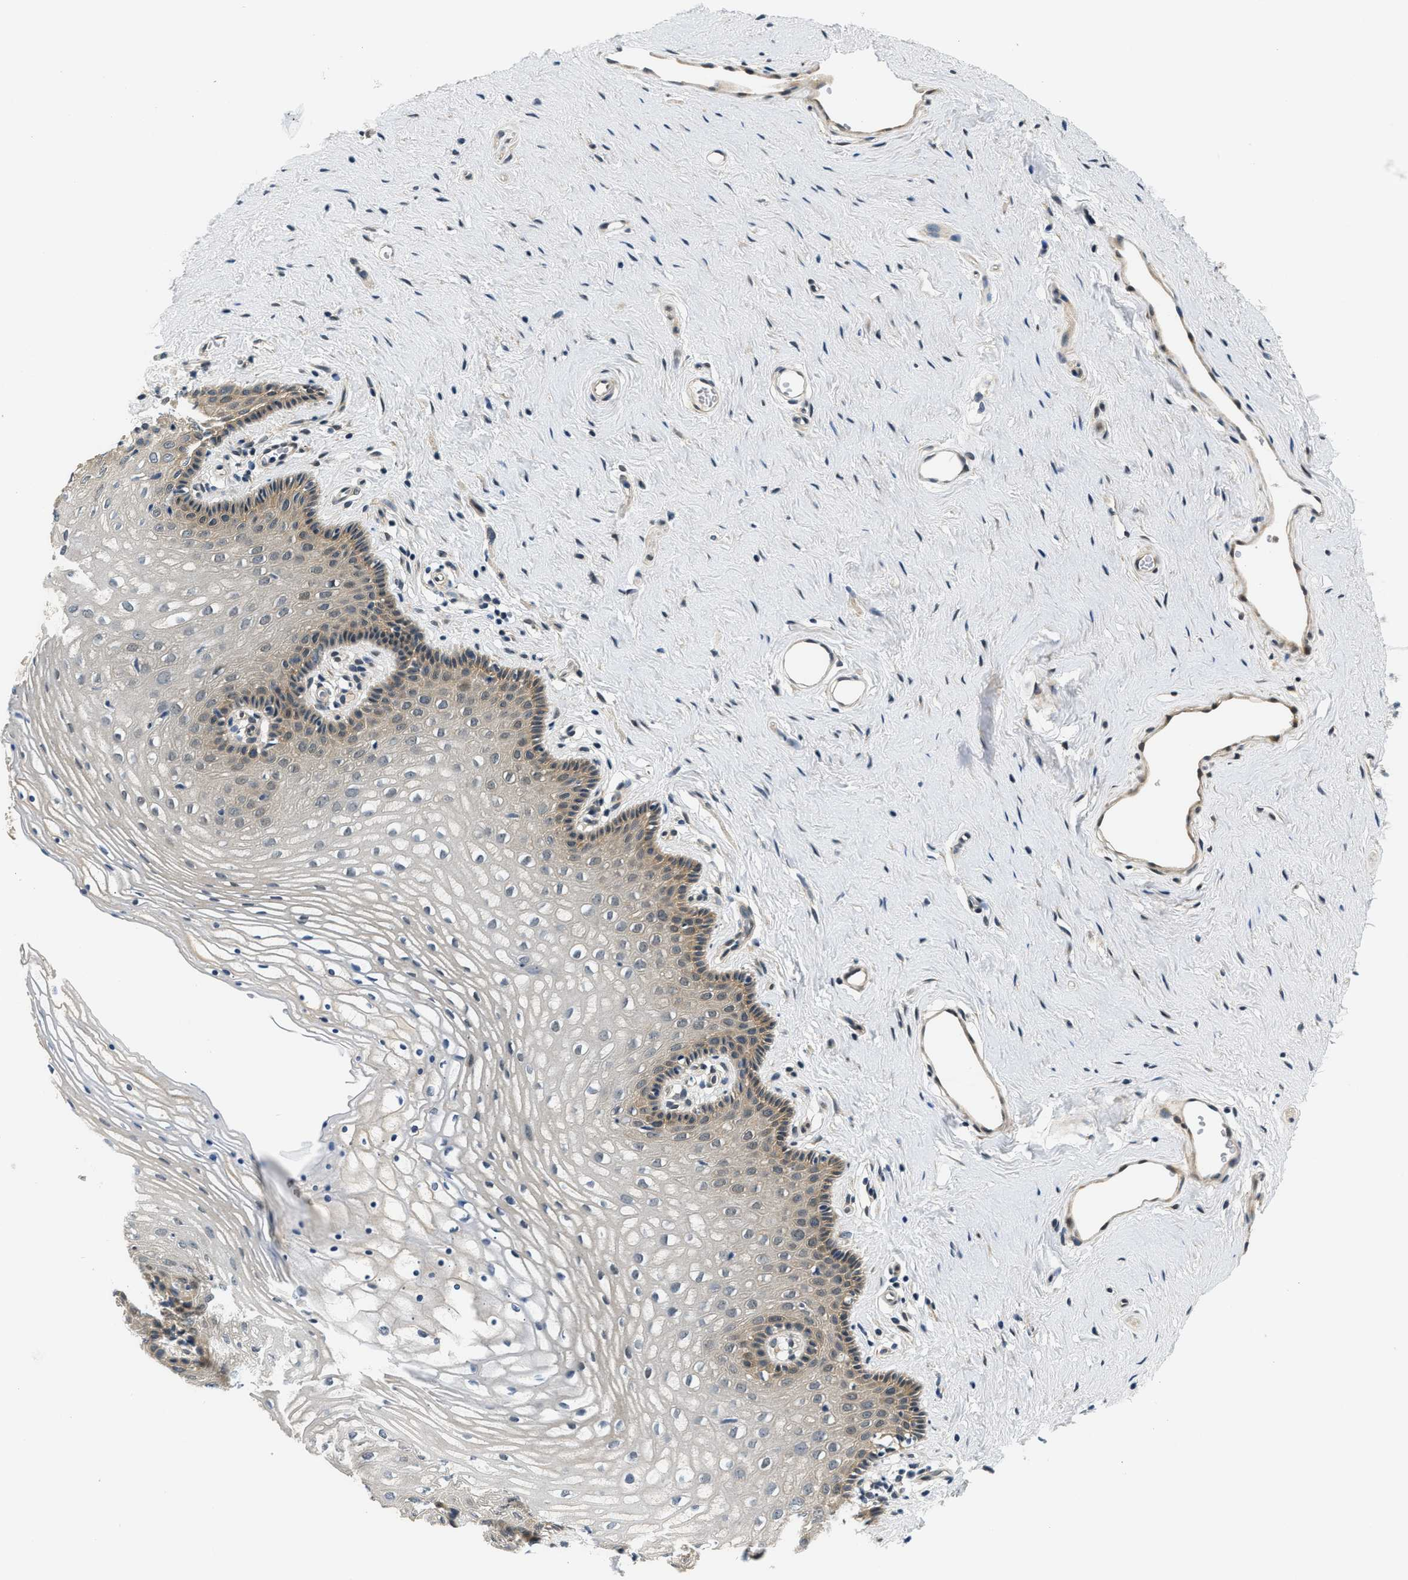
{"staining": {"intensity": "weak", "quantity": "25%-75%", "location": "cytoplasmic/membranous"}, "tissue": "vagina", "cell_type": "Squamous epithelial cells", "image_type": "normal", "snomed": [{"axis": "morphology", "description": "Normal tissue, NOS"}, {"axis": "topography", "description": "Vagina"}], "caption": "Squamous epithelial cells display low levels of weak cytoplasmic/membranous staining in about 25%-75% of cells in unremarkable vagina.", "gene": "SMAD4", "patient": {"sex": "female", "age": 32}}